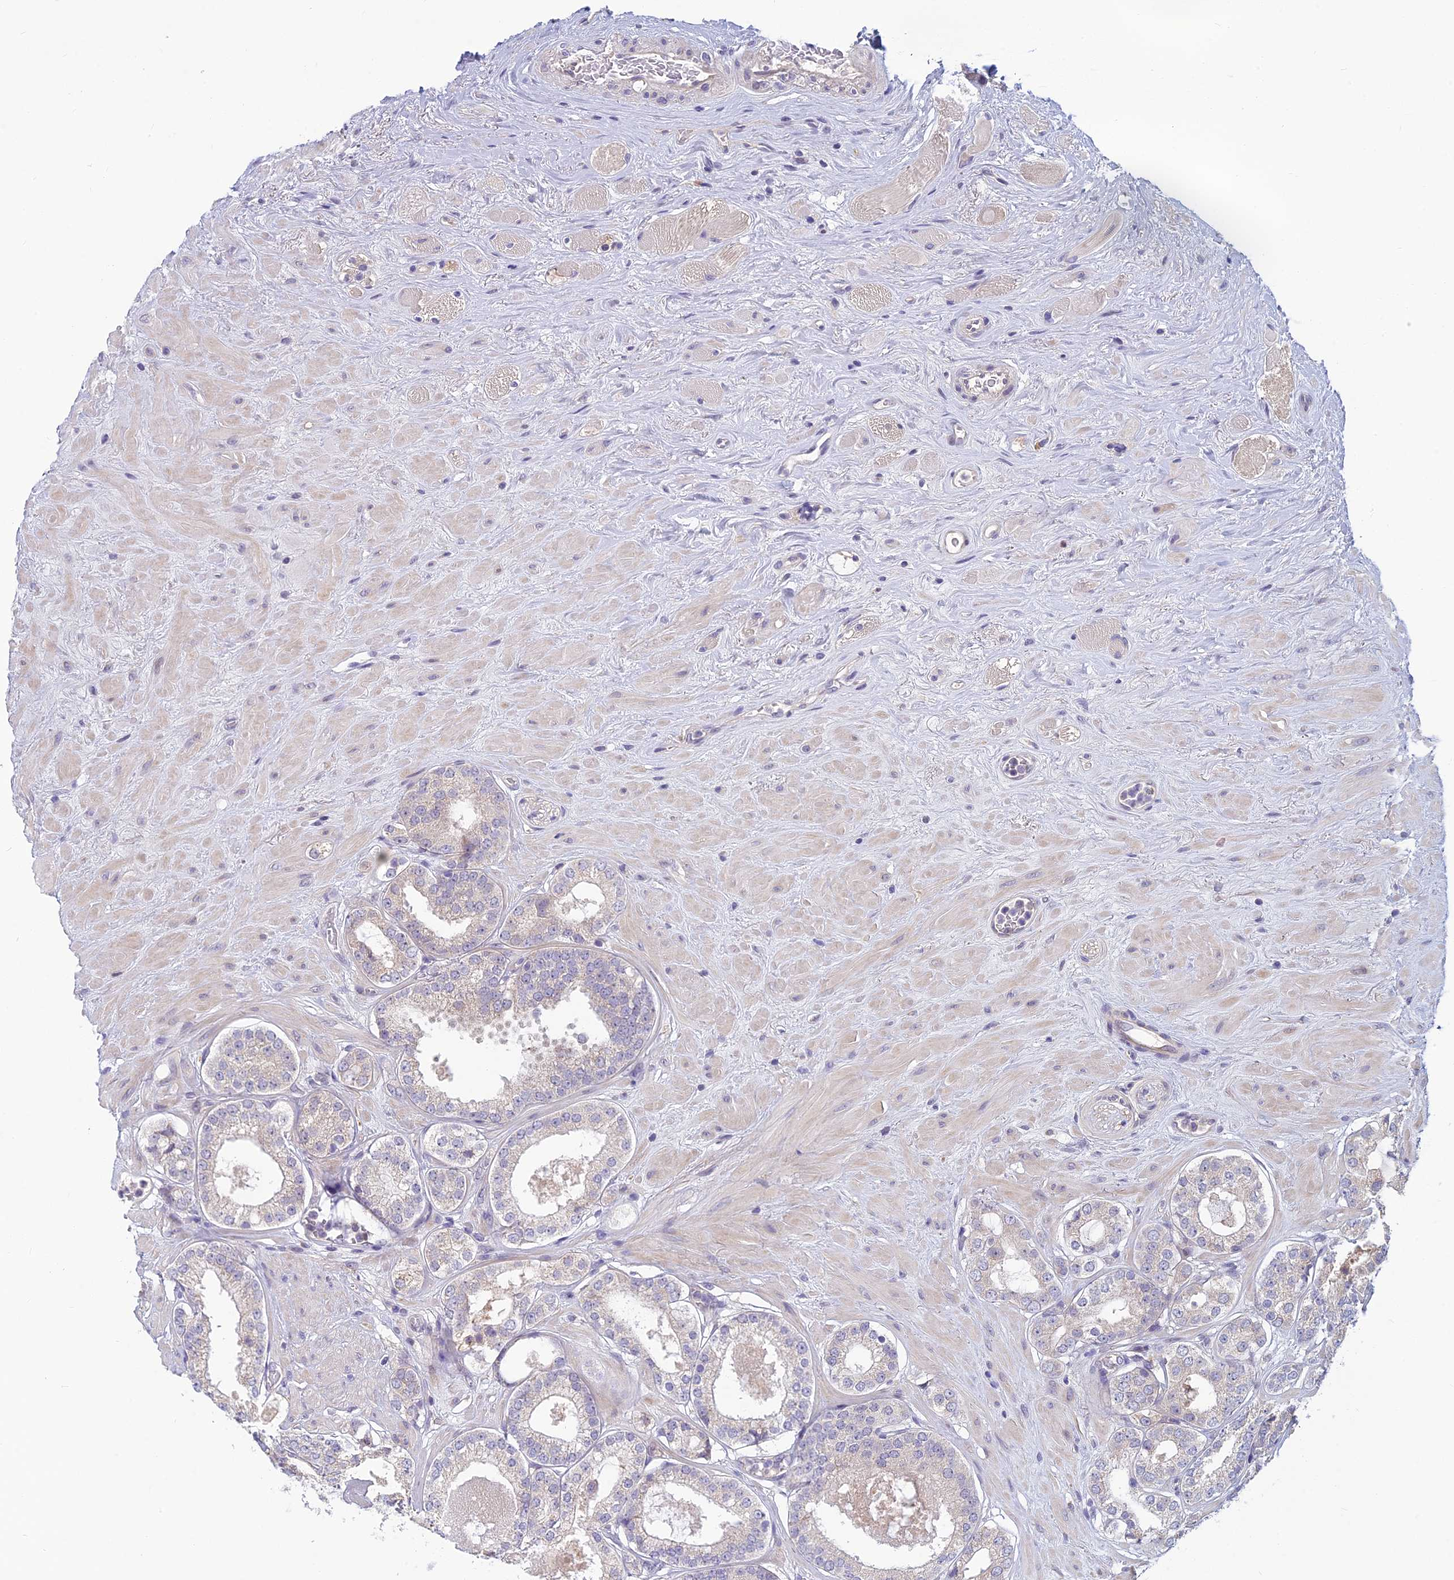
{"staining": {"intensity": "weak", "quantity": "<25%", "location": "cytoplasmic/membranous"}, "tissue": "prostate cancer", "cell_type": "Tumor cells", "image_type": "cancer", "snomed": [{"axis": "morphology", "description": "Adenocarcinoma, High grade"}, {"axis": "topography", "description": "Prostate"}], "caption": "There is no significant expression in tumor cells of high-grade adenocarcinoma (prostate).", "gene": "HECA", "patient": {"sex": "male", "age": 65}}